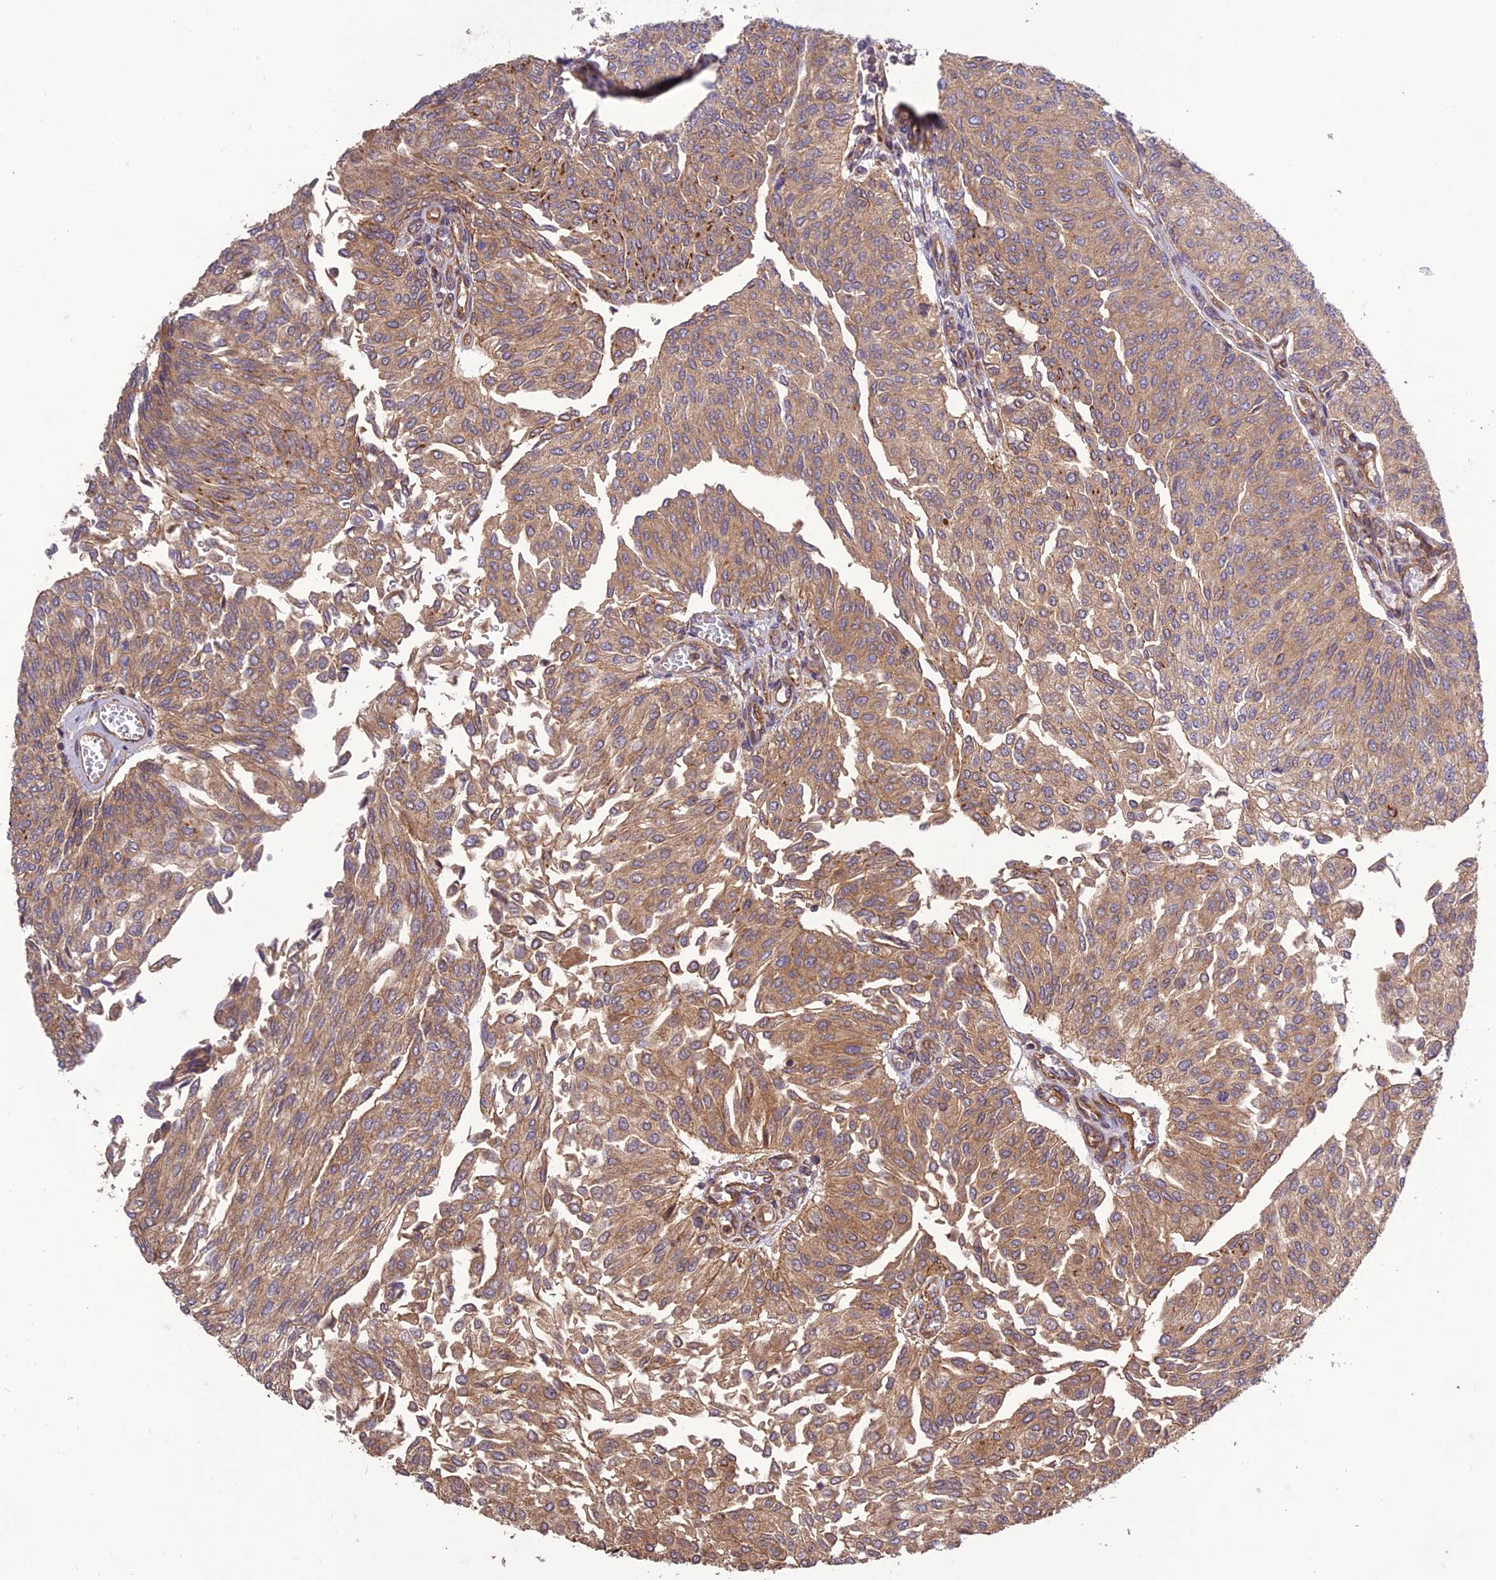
{"staining": {"intensity": "strong", "quantity": ">75%", "location": "cytoplasmic/membranous"}, "tissue": "urothelial cancer", "cell_type": "Tumor cells", "image_type": "cancer", "snomed": [{"axis": "morphology", "description": "Urothelial carcinoma, High grade"}, {"axis": "topography", "description": "Urinary bladder"}], "caption": "Human urothelial cancer stained with a brown dye demonstrates strong cytoplasmic/membranous positive expression in about >75% of tumor cells.", "gene": "TMEM131L", "patient": {"sex": "female", "age": 79}}